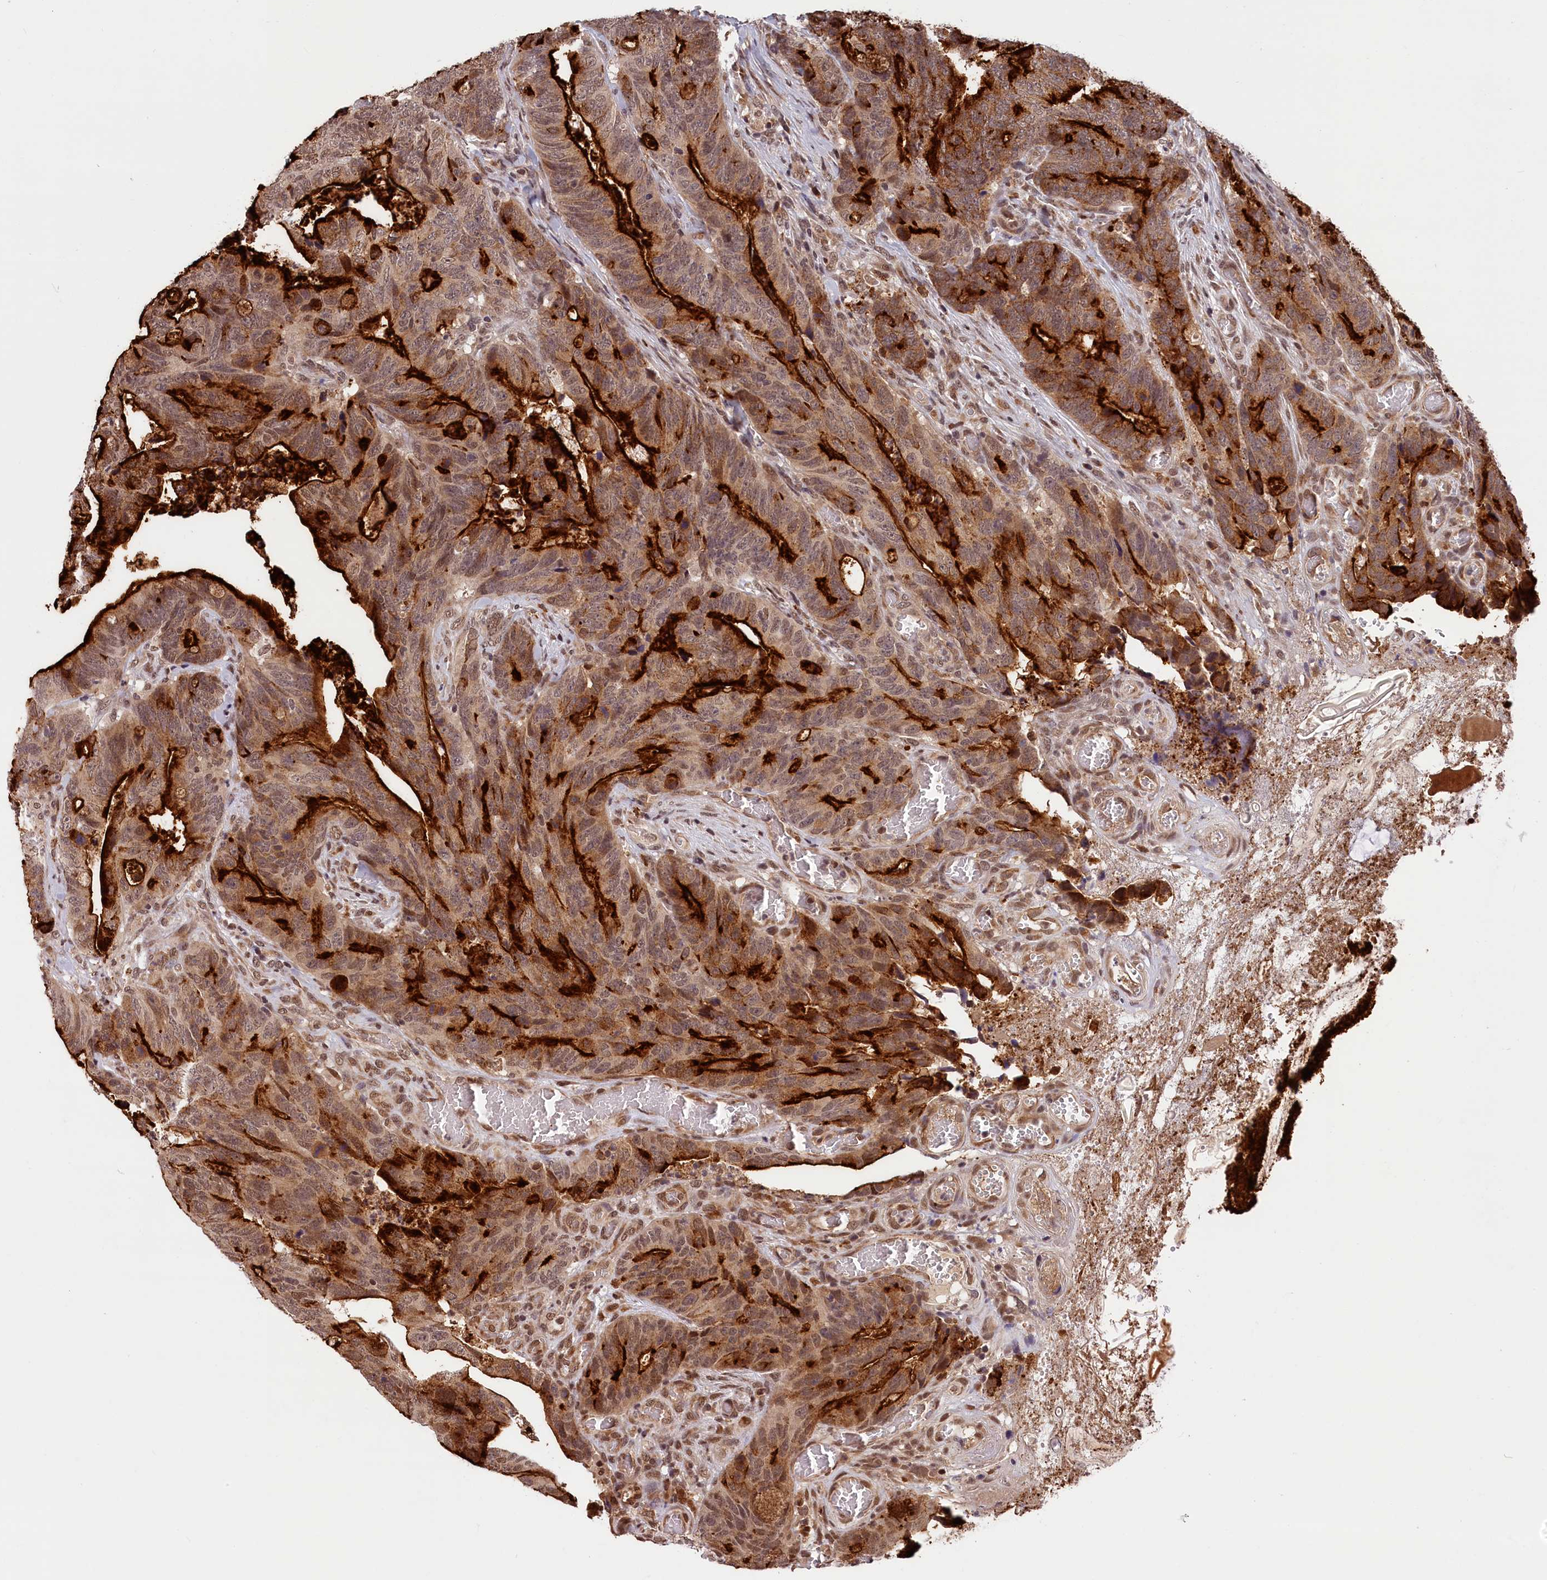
{"staining": {"intensity": "strong", "quantity": "25%-75%", "location": "cytoplasmic/membranous,nuclear"}, "tissue": "colorectal cancer", "cell_type": "Tumor cells", "image_type": "cancer", "snomed": [{"axis": "morphology", "description": "Adenocarcinoma, NOS"}, {"axis": "topography", "description": "Colon"}], "caption": "Immunohistochemistry (IHC) of colorectal cancer (adenocarcinoma) displays high levels of strong cytoplasmic/membranous and nuclear positivity in about 25%-75% of tumor cells.", "gene": "KCNK6", "patient": {"sex": "female", "age": 82}}